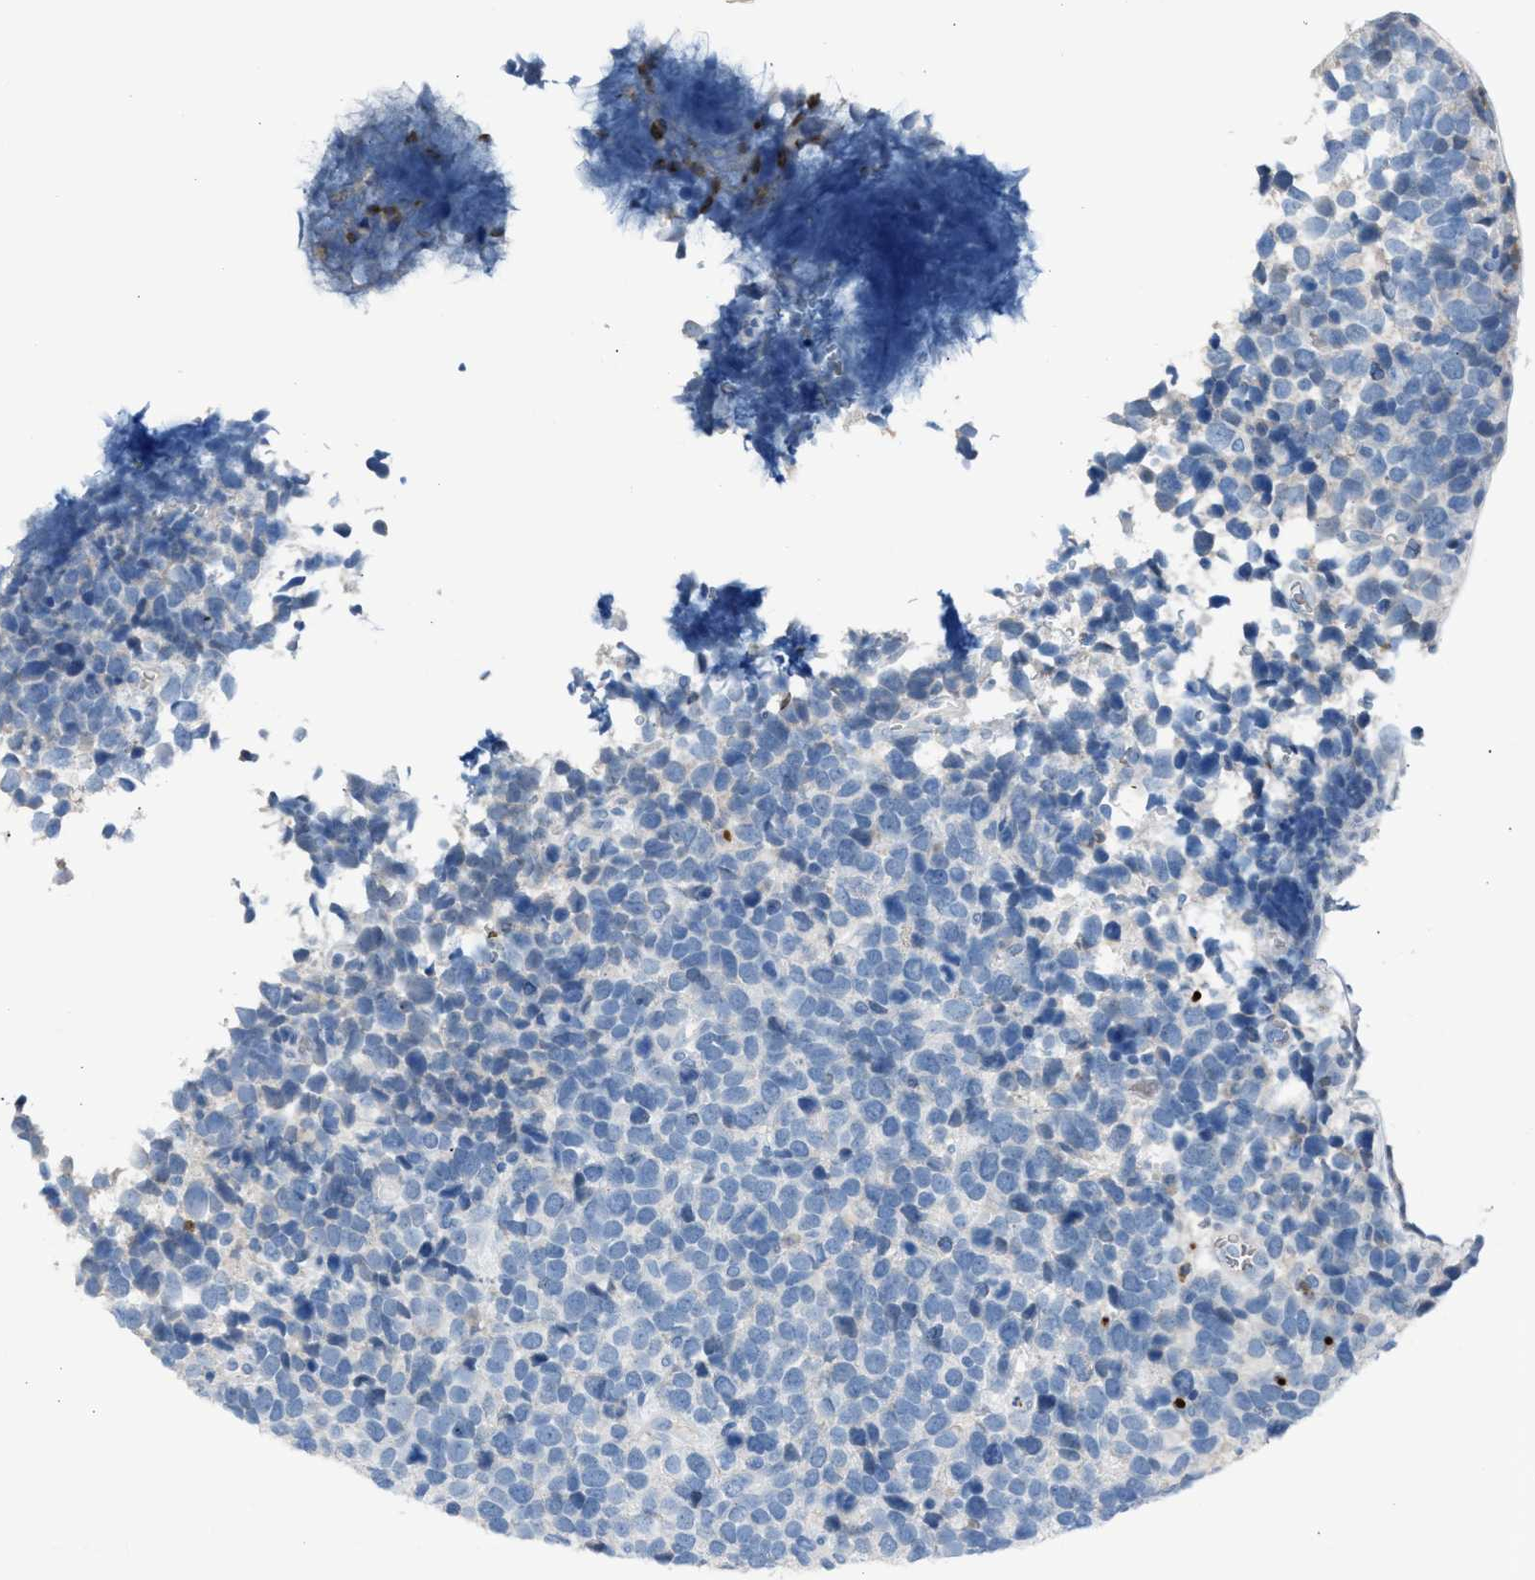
{"staining": {"intensity": "negative", "quantity": "none", "location": "none"}, "tissue": "urothelial cancer", "cell_type": "Tumor cells", "image_type": "cancer", "snomed": [{"axis": "morphology", "description": "Urothelial carcinoma, High grade"}, {"axis": "topography", "description": "Urinary bladder"}], "caption": "Urothelial cancer was stained to show a protein in brown. There is no significant expression in tumor cells.", "gene": "CFAP77", "patient": {"sex": "female", "age": 82}}